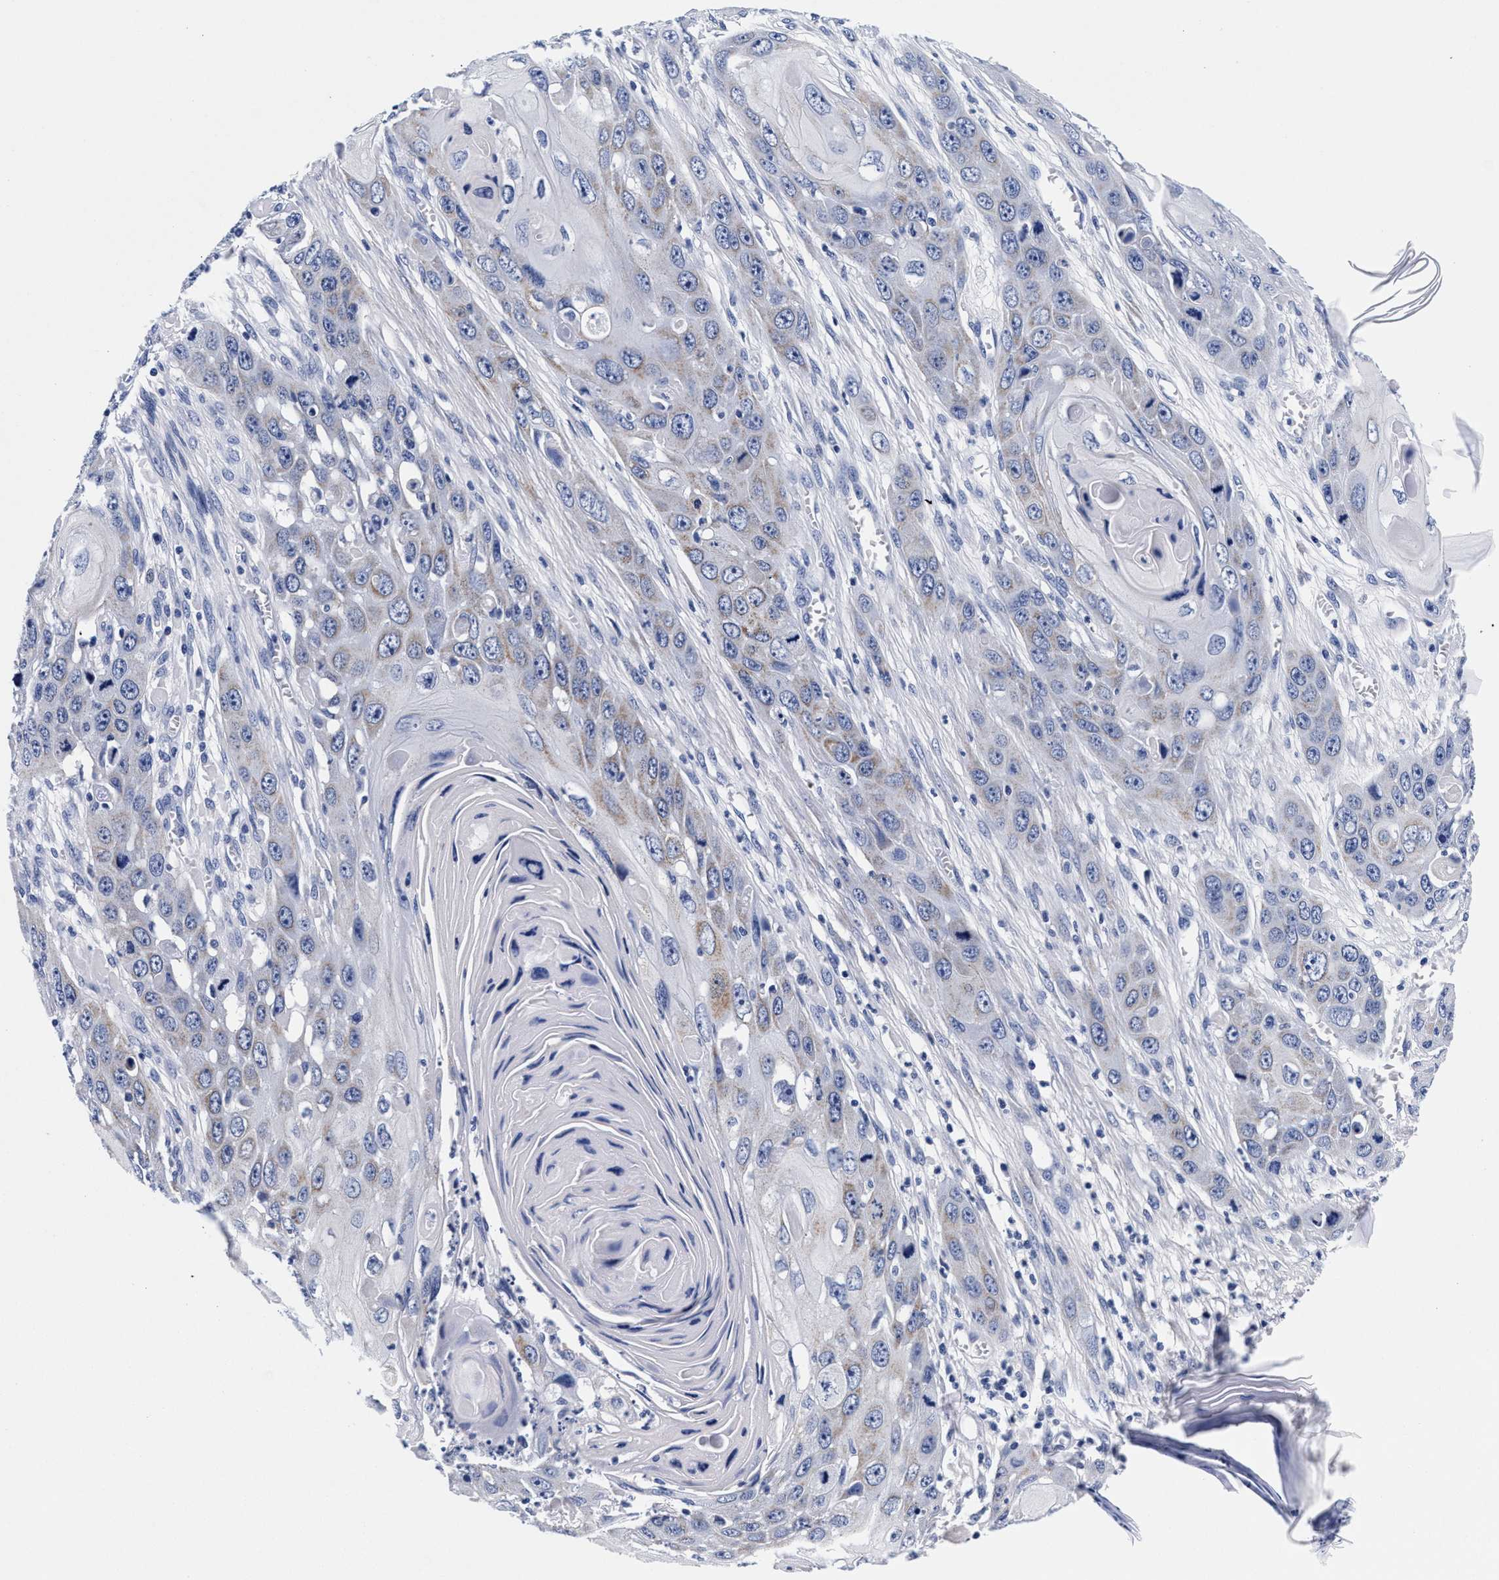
{"staining": {"intensity": "weak", "quantity": "<25%", "location": "cytoplasmic/membranous"}, "tissue": "skin cancer", "cell_type": "Tumor cells", "image_type": "cancer", "snomed": [{"axis": "morphology", "description": "Squamous cell carcinoma, NOS"}, {"axis": "topography", "description": "Skin"}], "caption": "Immunohistochemistry (IHC) histopathology image of squamous cell carcinoma (skin) stained for a protein (brown), which shows no expression in tumor cells. (Brightfield microscopy of DAB (3,3'-diaminobenzidine) immunohistochemistry at high magnification).", "gene": "RAB3B", "patient": {"sex": "male", "age": 55}}